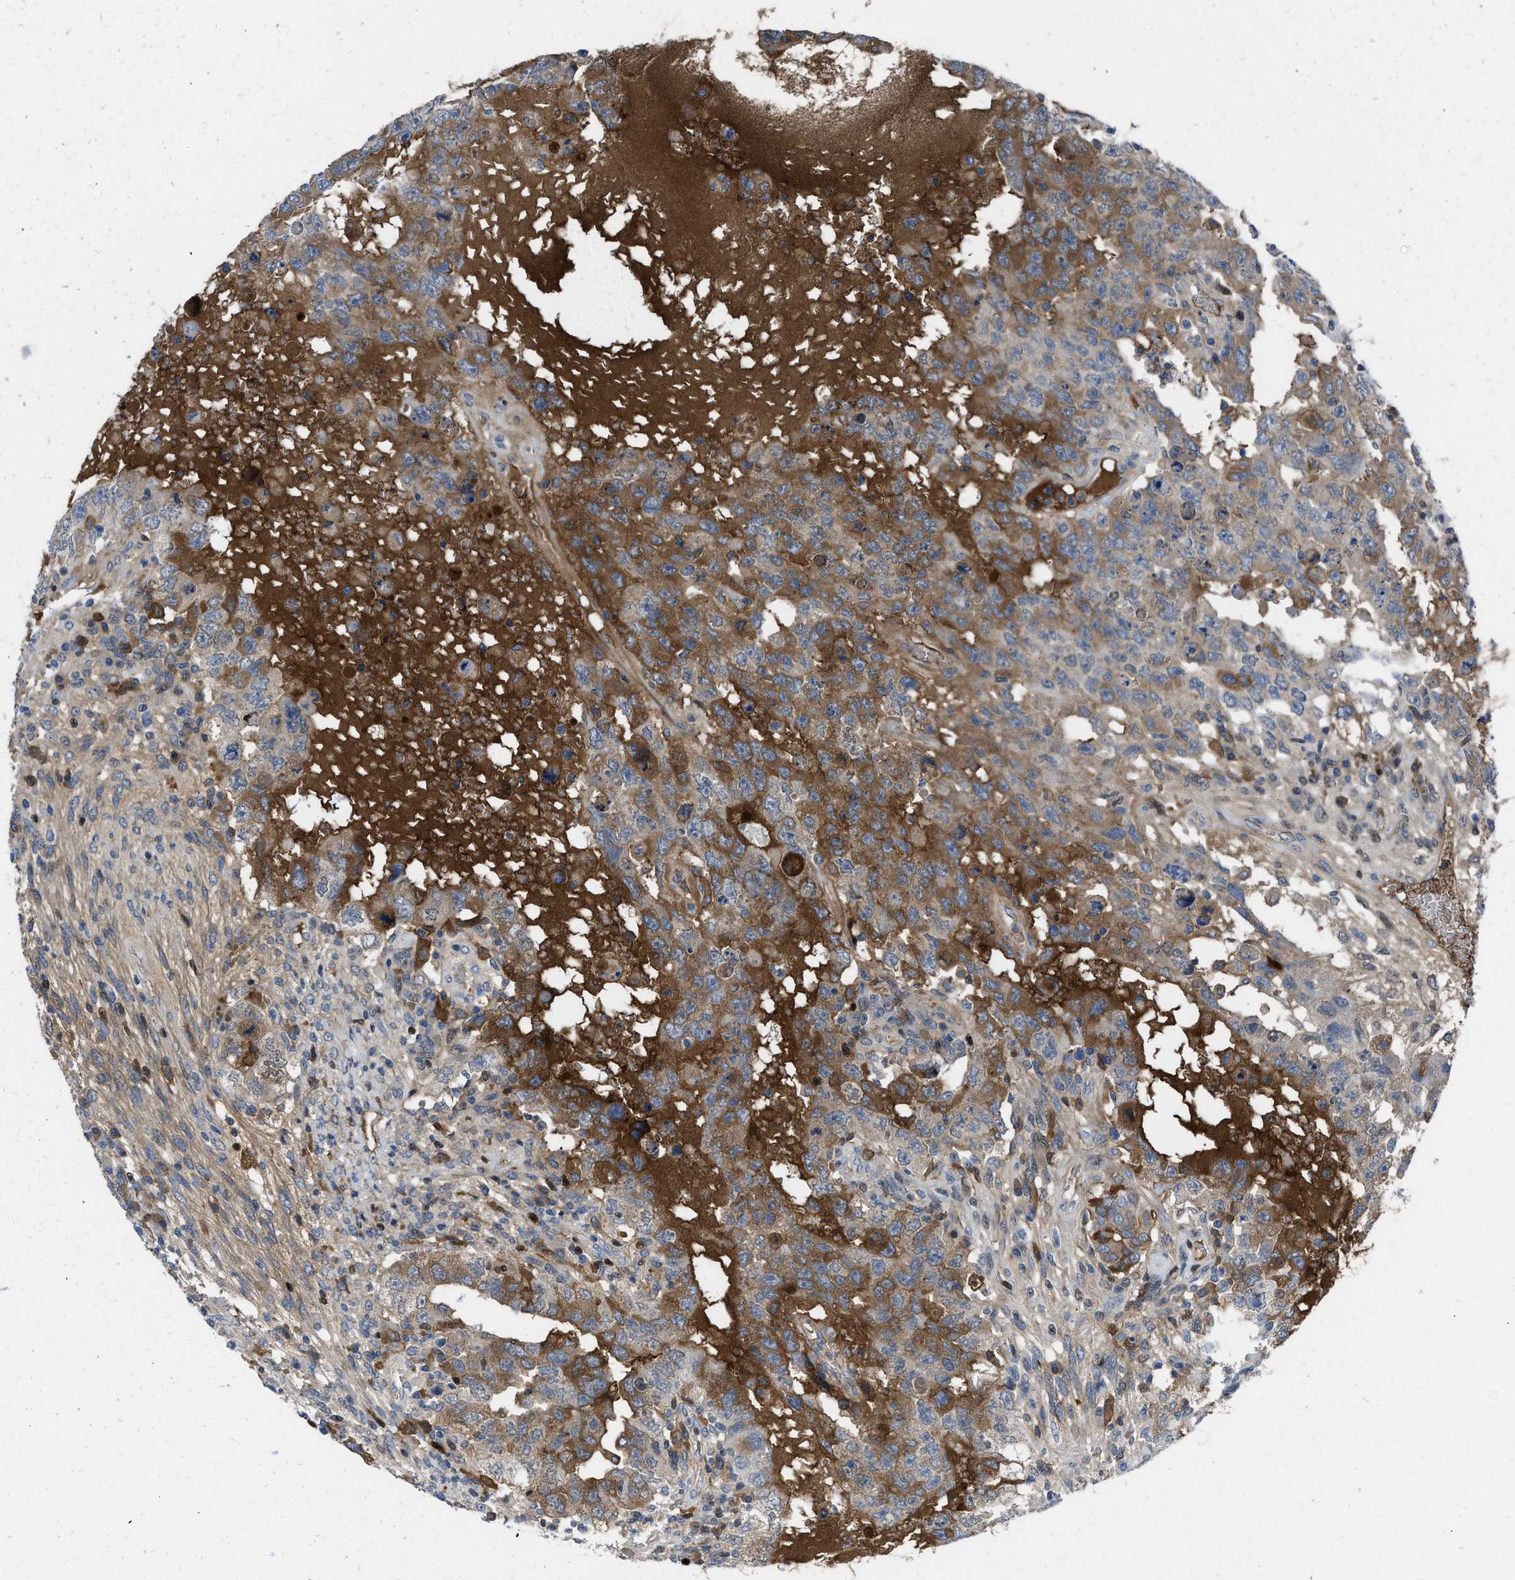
{"staining": {"intensity": "moderate", "quantity": "25%-75%", "location": "cytoplasmic/membranous"}, "tissue": "testis cancer", "cell_type": "Tumor cells", "image_type": "cancer", "snomed": [{"axis": "morphology", "description": "Carcinoma, Embryonal, NOS"}, {"axis": "topography", "description": "Testis"}], "caption": "The histopathology image exhibits immunohistochemical staining of testis cancer (embryonal carcinoma). There is moderate cytoplasmic/membranous expression is seen in approximately 25%-75% of tumor cells. (DAB (3,3'-diaminobenzidine) = brown stain, brightfield microscopy at high magnification).", "gene": "LEF1", "patient": {"sex": "male", "age": 26}}